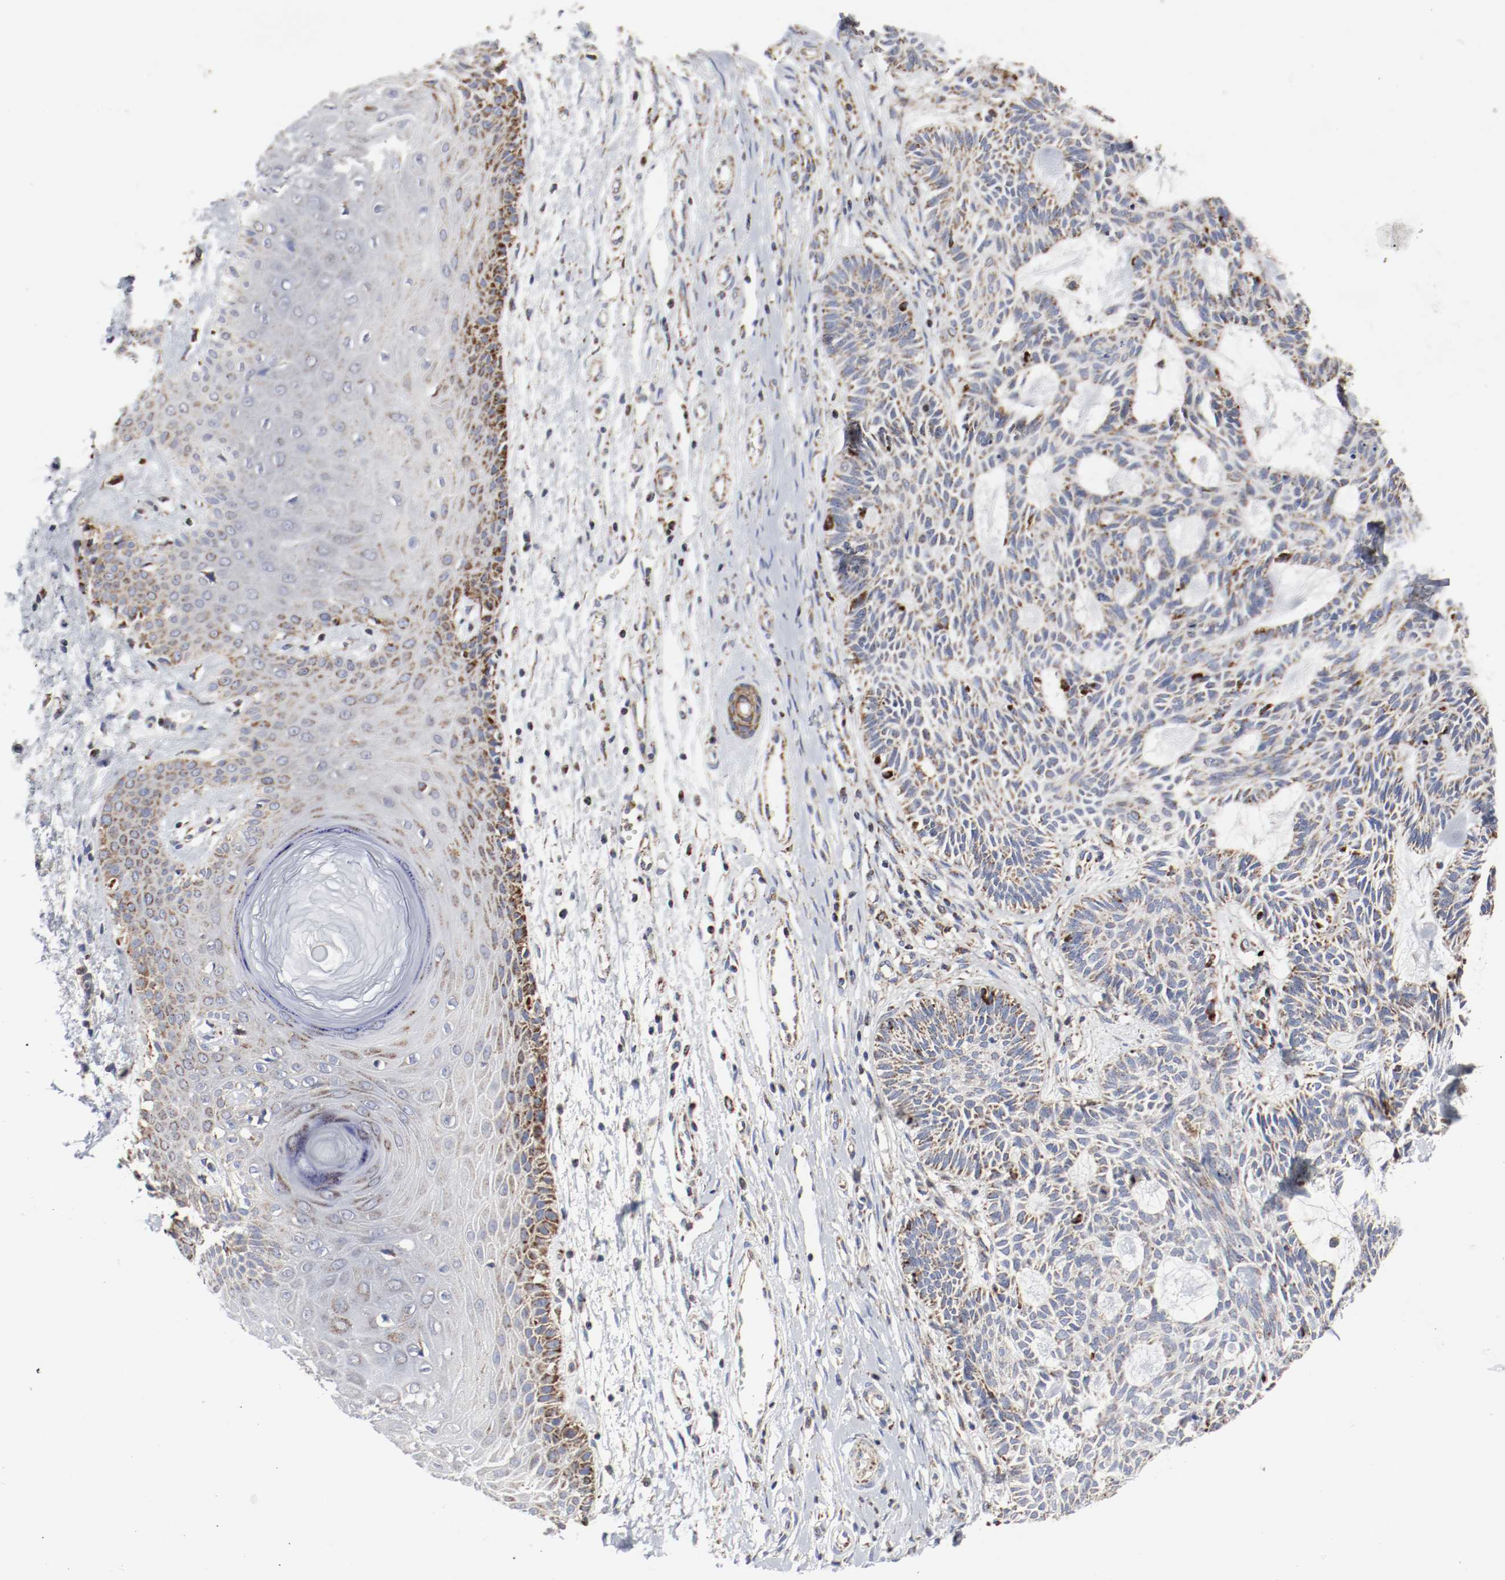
{"staining": {"intensity": "moderate", "quantity": ">75%", "location": "cytoplasmic/membranous"}, "tissue": "skin cancer", "cell_type": "Tumor cells", "image_type": "cancer", "snomed": [{"axis": "morphology", "description": "Basal cell carcinoma"}, {"axis": "topography", "description": "Skin"}], "caption": "Basal cell carcinoma (skin) was stained to show a protein in brown. There is medium levels of moderate cytoplasmic/membranous expression in approximately >75% of tumor cells.", "gene": "AFG3L2", "patient": {"sex": "male", "age": 67}}